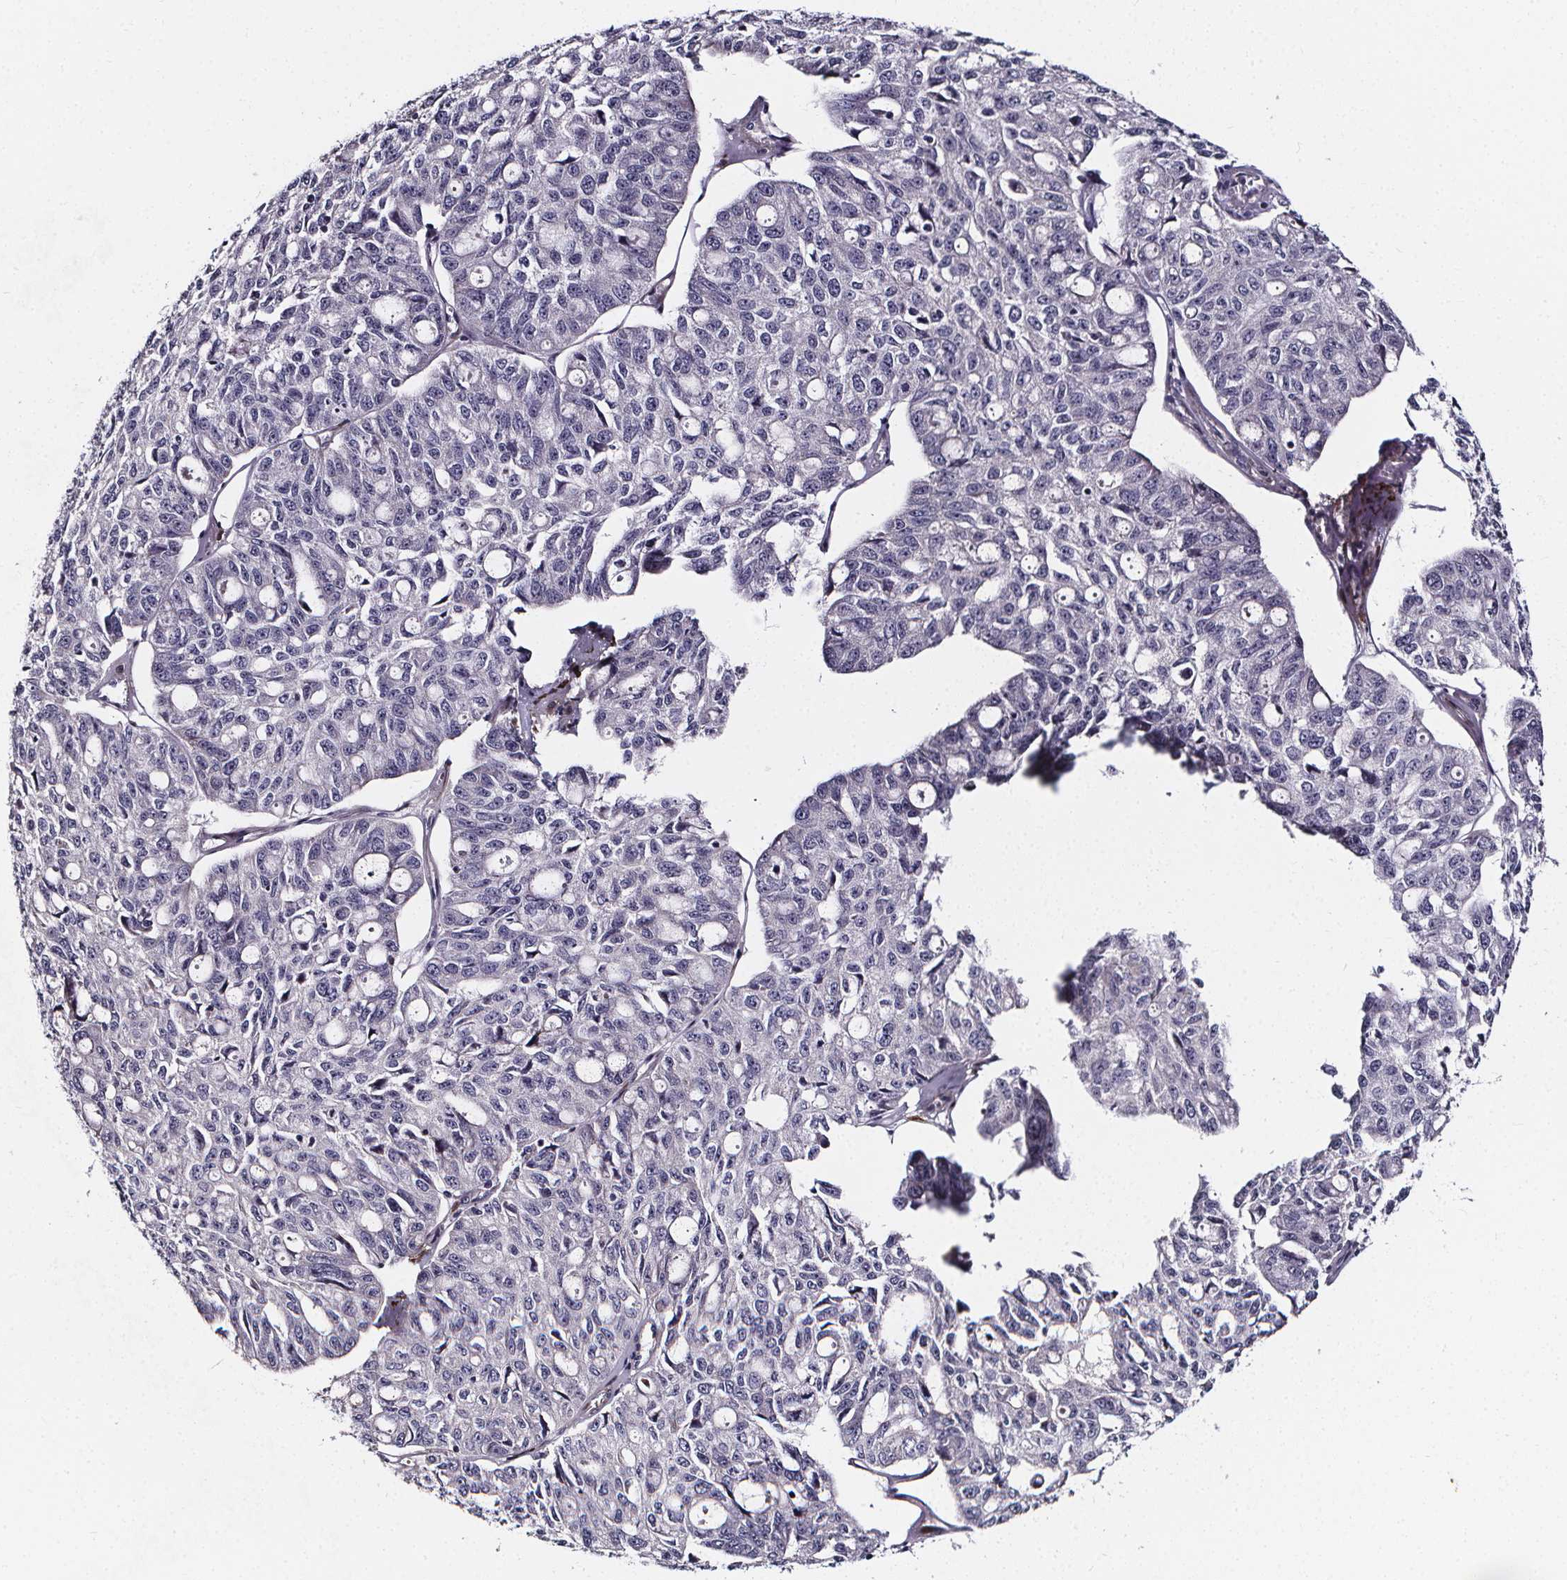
{"staining": {"intensity": "negative", "quantity": "none", "location": "none"}, "tissue": "ovarian cancer", "cell_type": "Tumor cells", "image_type": "cancer", "snomed": [{"axis": "morphology", "description": "Carcinoma, endometroid"}, {"axis": "topography", "description": "Ovary"}], "caption": "Endometroid carcinoma (ovarian) was stained to show a protein in brown. There is no significant staining in tumor cells. The staining was performed using DAB (3,3'-diaminobenzidine) to visualize the protein expression in brown, while the nuclei were stained in blue with hematoxylin (Magnification: 20x).", "gene": "AEBP1", "patient": {"sex": "female", "age": 65}}